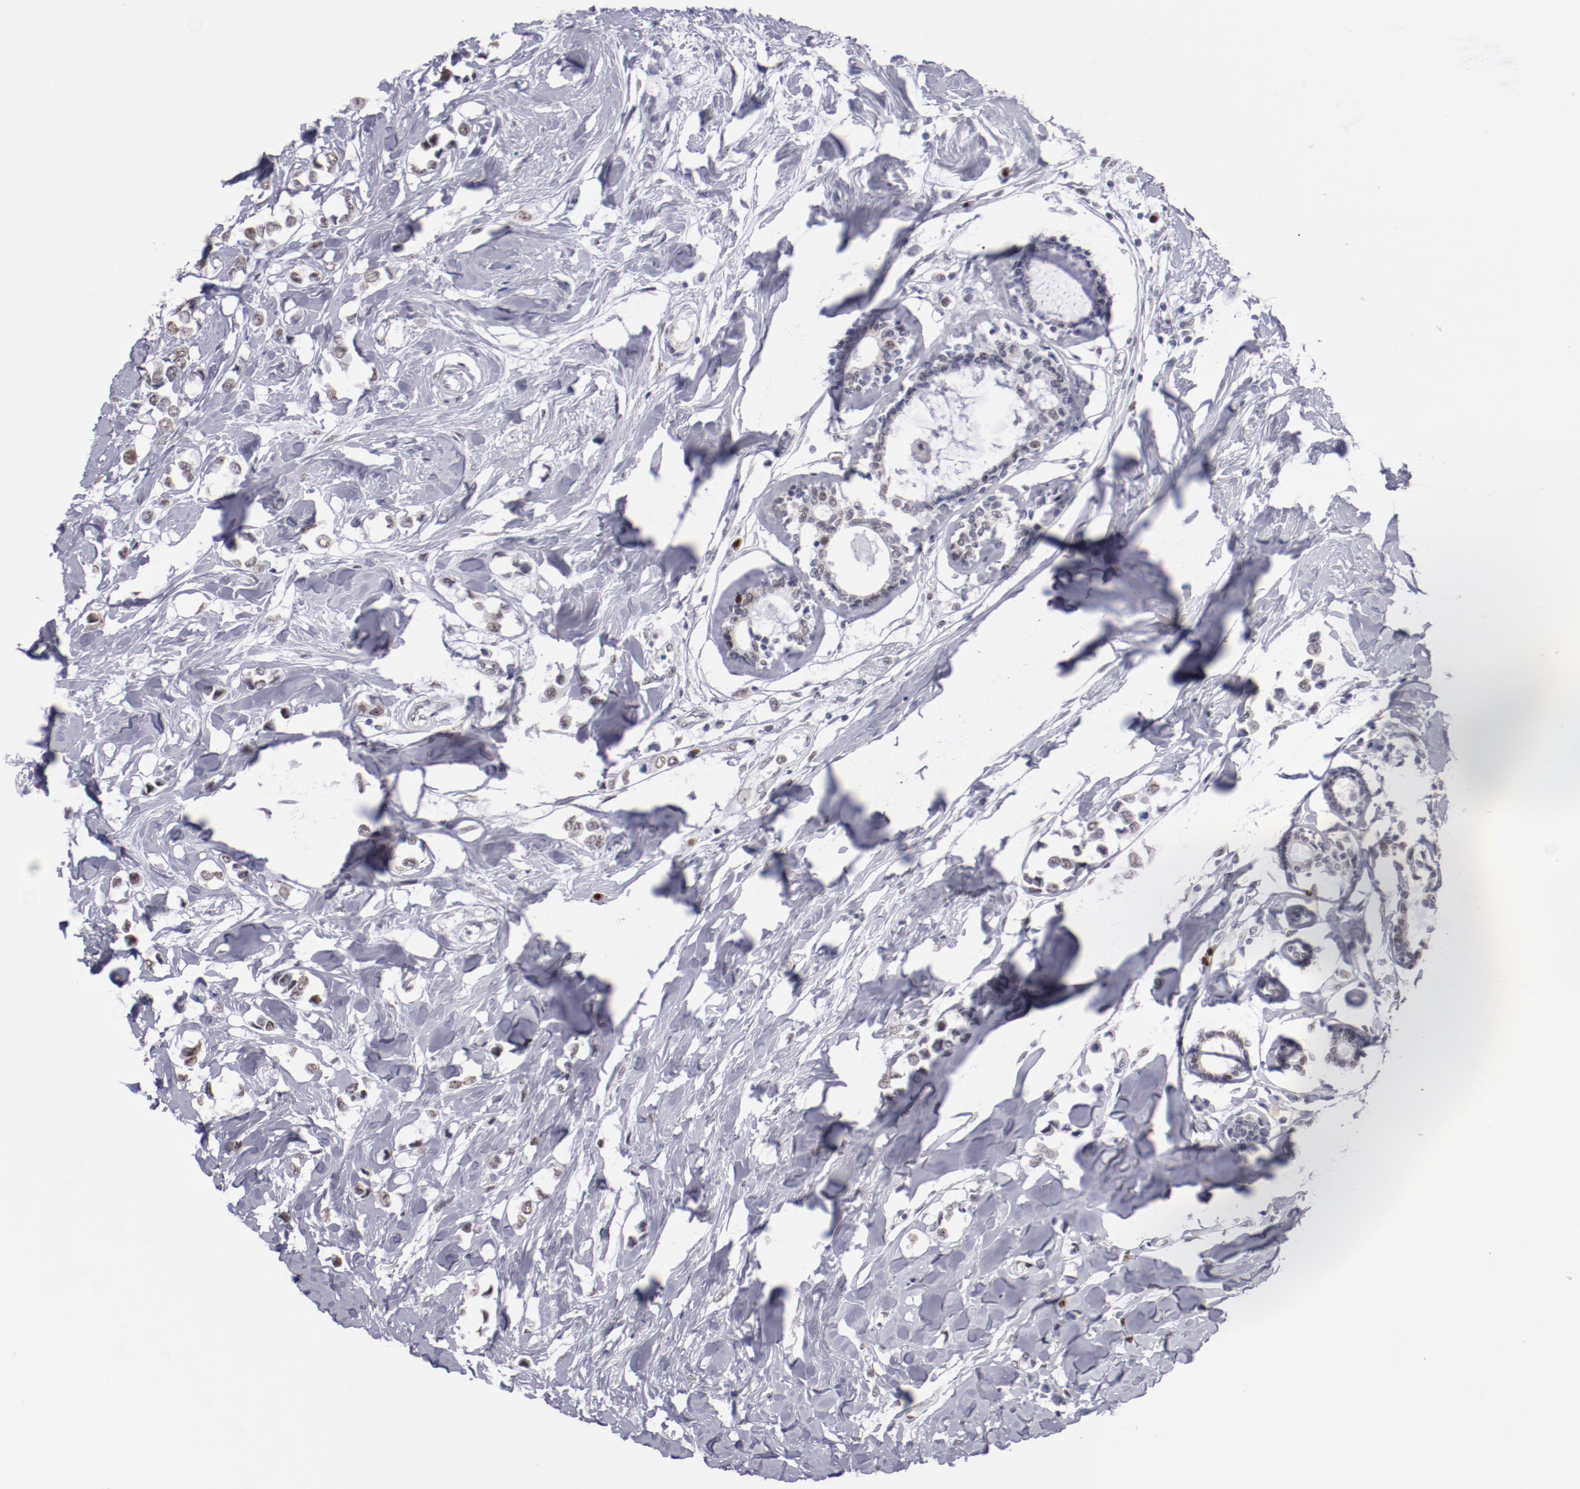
{"staining": {"intensity": "weak", "quantity": ">75%", "location": "nuclear"}, "tissue": "breast cancer", "cell_type": "Tumor cells", "image_type": "cancer", "snomed": [{"axis": "morphology", "description": "Lobular carcinoma"}, {"axis": "topography", "description": "Breast"}], "caption": "This is a micrograph of IHC staining of breast lobular carcinoma, which shows weak staining in the nuclear of tumor cells.", "gene": "IRF4", "patient": {"sex": "female", "age": 51}}